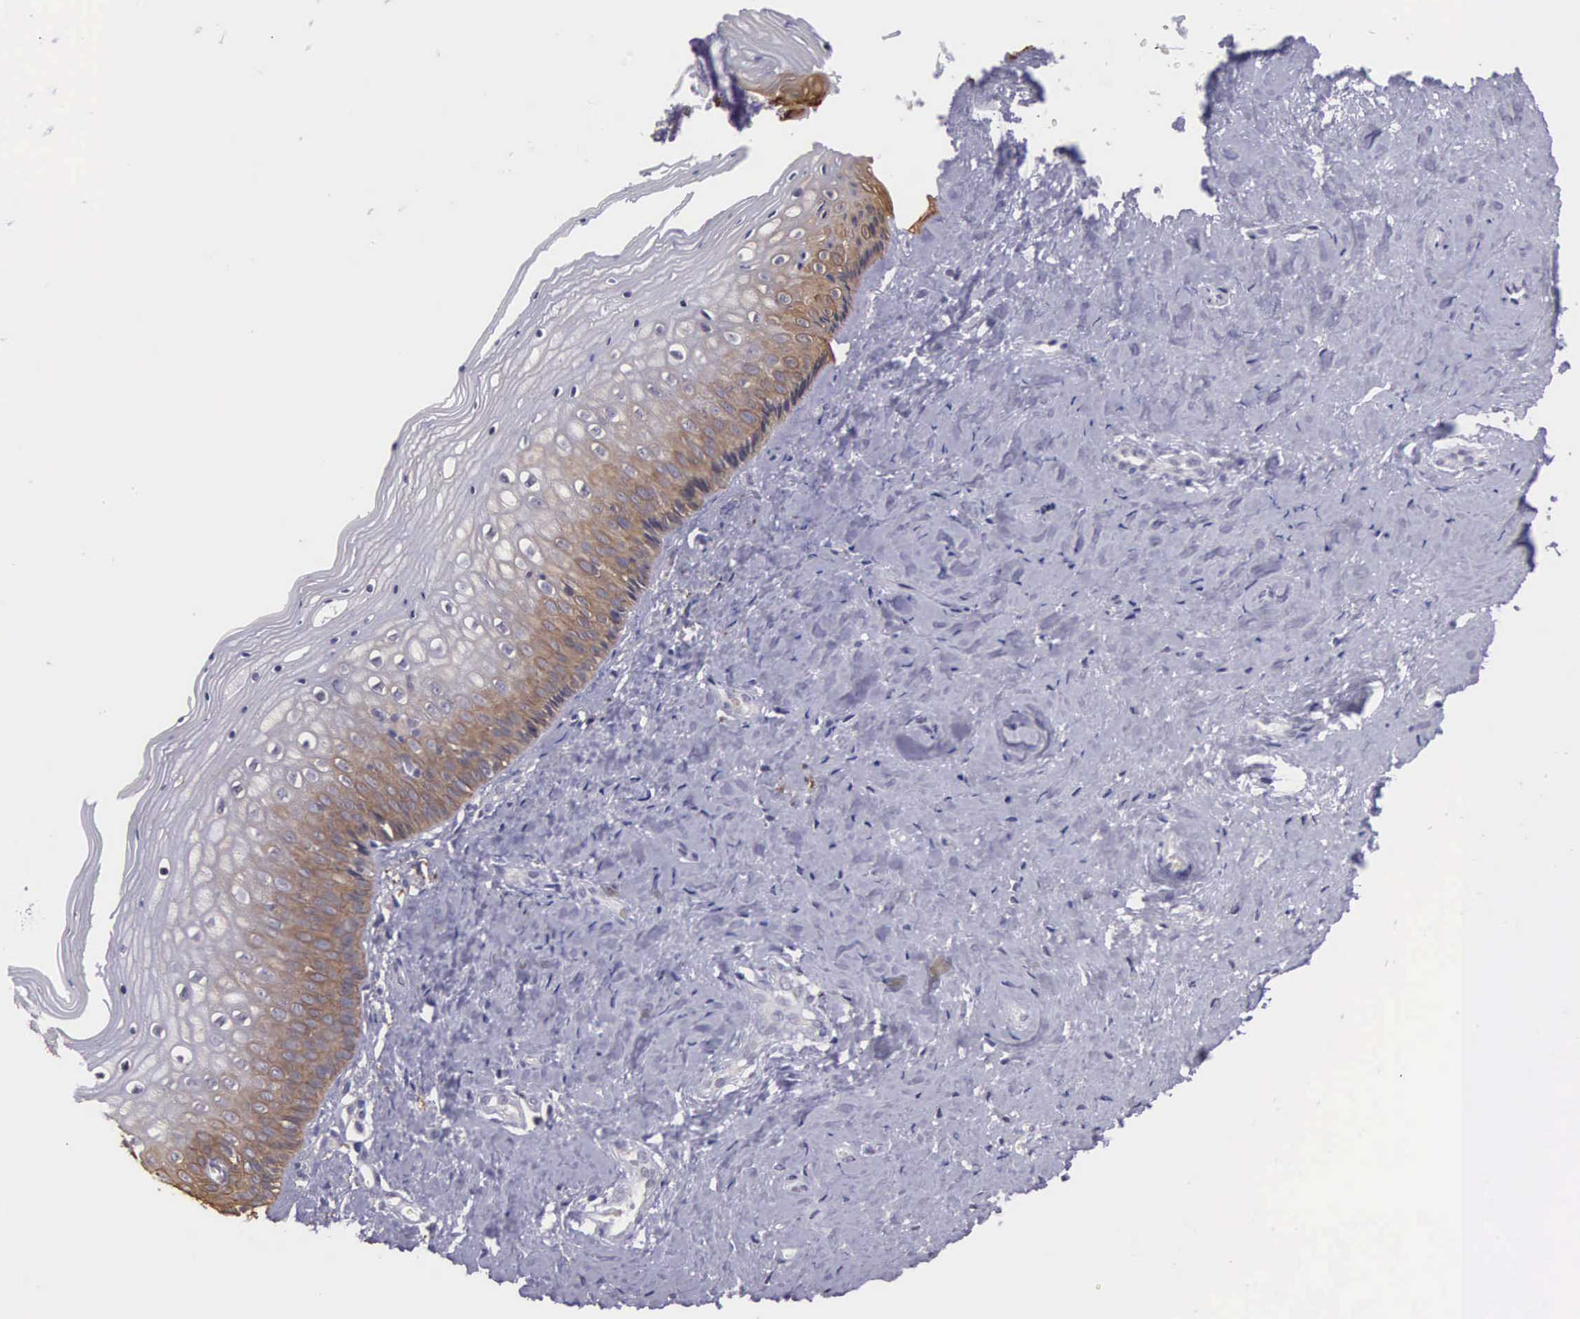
{"staining": {"intensity": "weak", "quantity": "25%-75%", "location": "cytoplasmic/membranous"}, "tissue": "vagina", "cell_type": "Squamous epithelial cells", "image_type": "normal", "snomed": [{"axis": "morphology", "description": "Normal tissue, NOS"}, {"axis": "topography", "description": "Vagina"}], "caption": "Squamous epithelial cells demonstrate low levels of weak cytoplasmic/membranous staining in approximately 25%-75% of cells in unremarkable vagina. The protein of interest is shown in brown color, while the nuclei are stained blue.", "gene": "SLC25A21", "patient": {"sex": "female", "age": 46}}